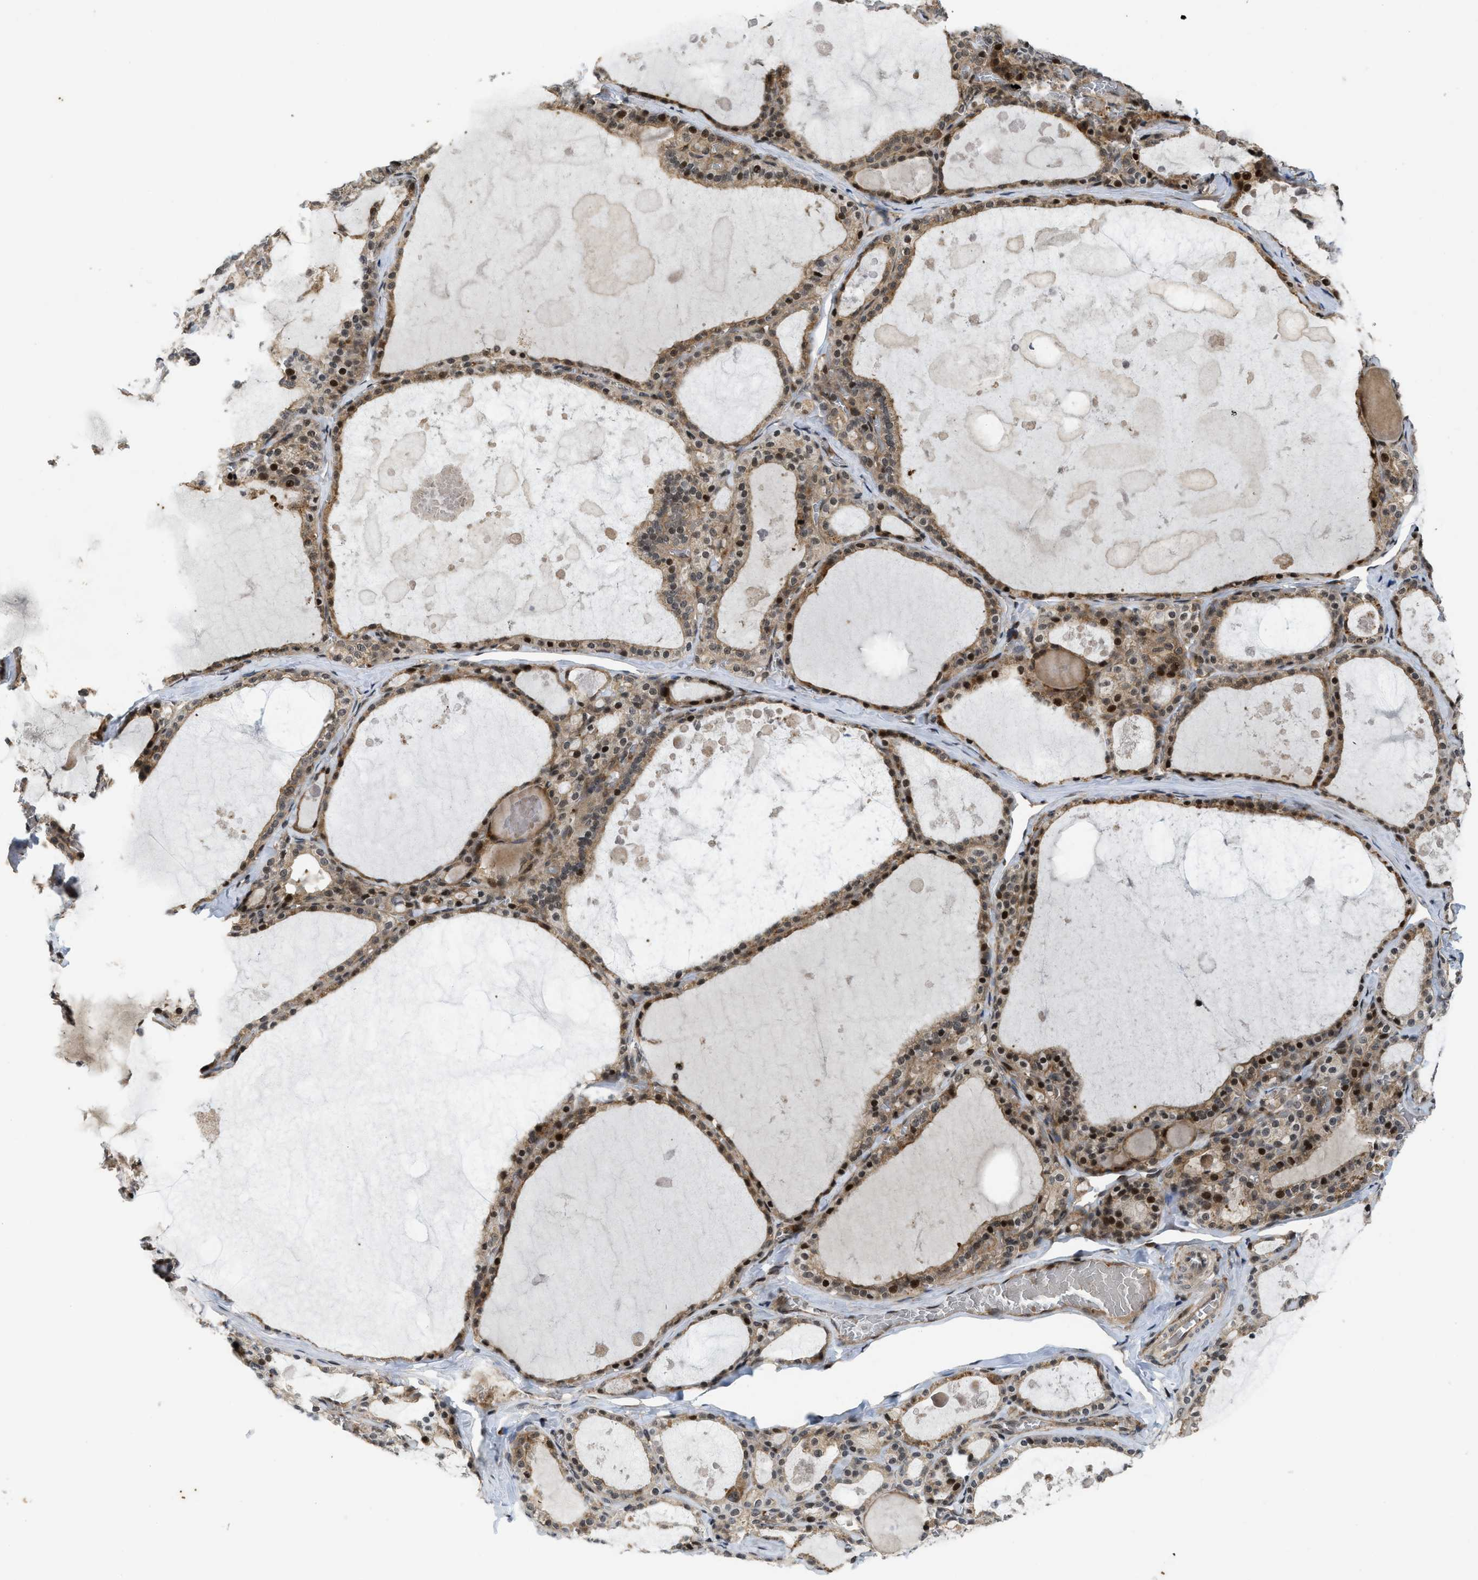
{"staining": {"intensity": "moderate", "quantity": ">75%", "location": "cytoplasmic/membranous,nuclear"}, "tissue": "thyroid gland", "cell_type": "Glandular cells", "image_type": "normal", "snomed": [{"axis": "morphology", "description": "Normal tissue, NOS"}, {"axis": "topography", "description": "Thyroid gland"}], "caption": "A brown stain highlights moderate cytoplasmic/membranous,nuclear expression of a protein in glandular cells of normal human thyroid gland.", "gene": "DNAJC28", "patient": {"sex": "male", "age": 56}}